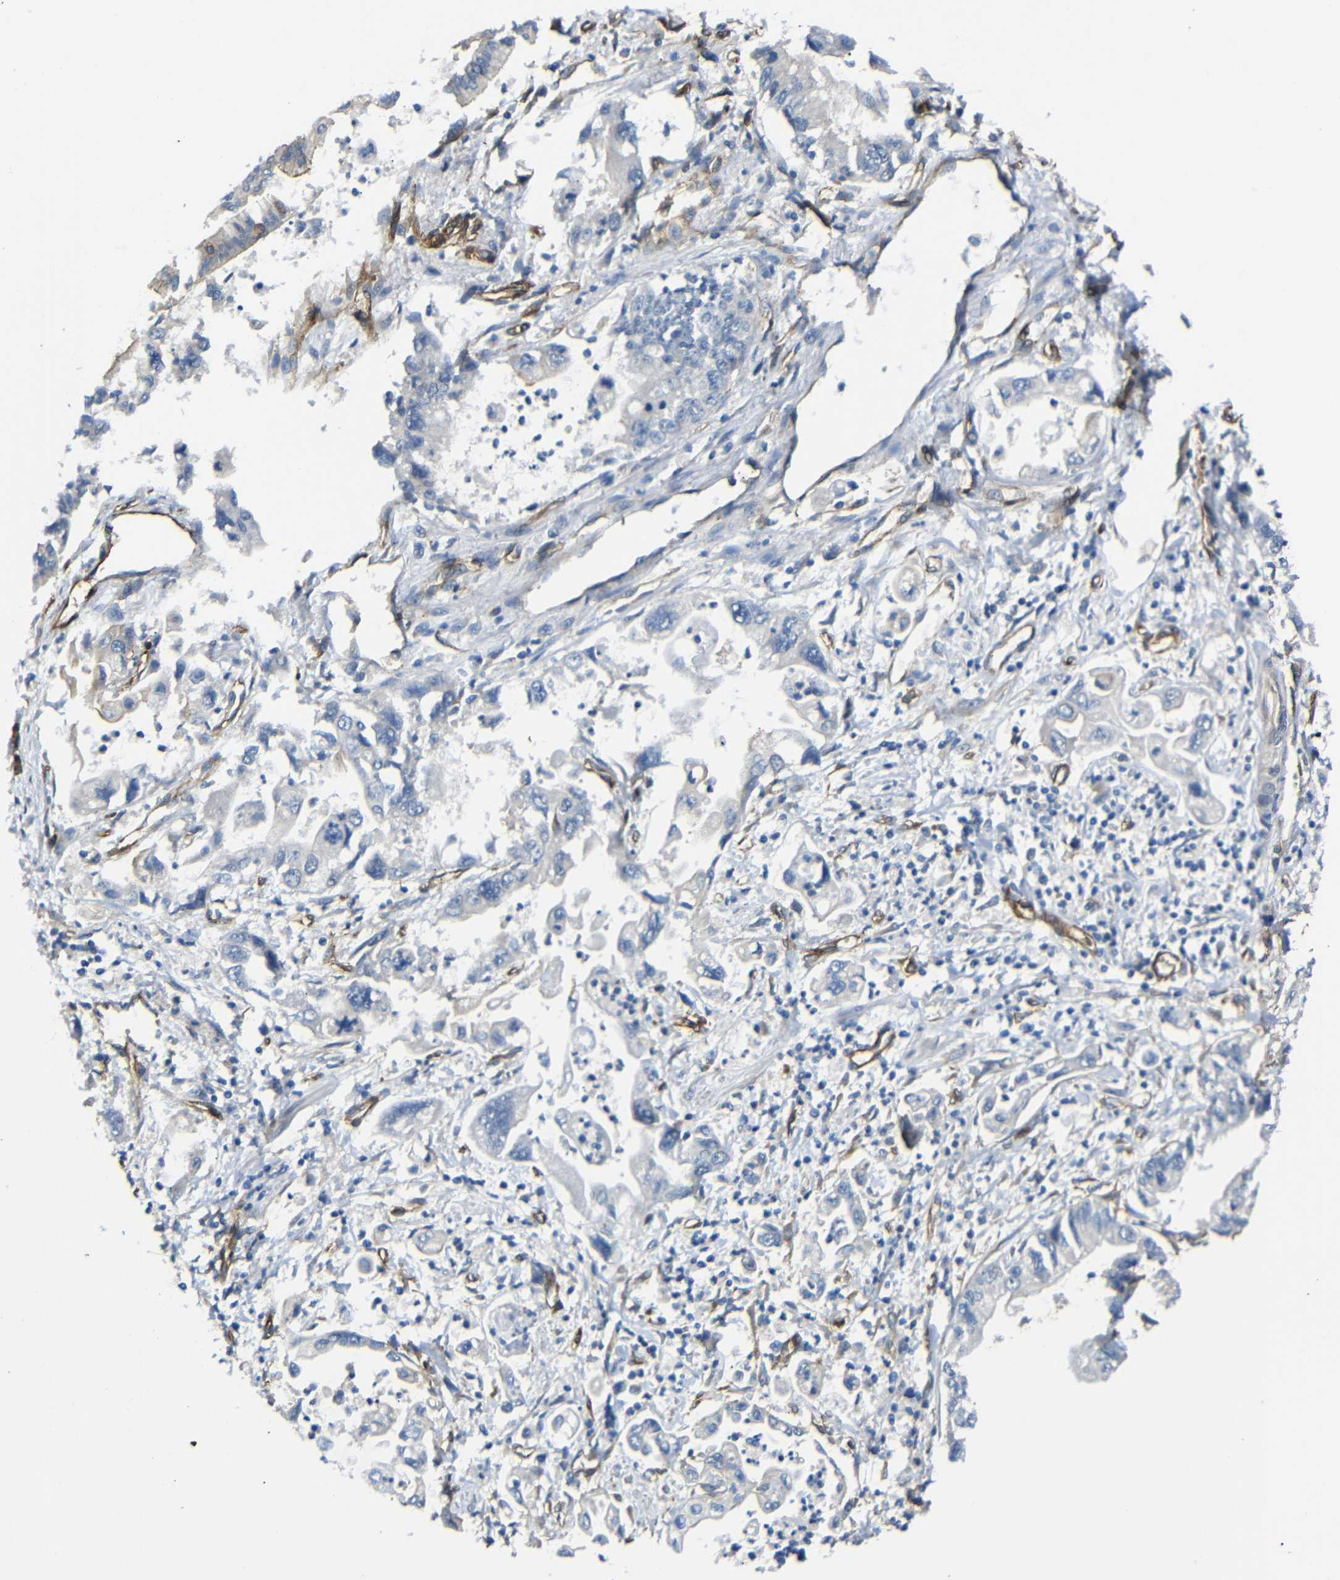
{"staining": {"intensity": "negative", "quantity": "none", "location": "none"}, "tissue": "pancreatic cancer", "cell_type": "Tumor cells", "image_type": "cancer", "snomed": [{"axis": "morphology", "description": "Adenocarcinoma, NOS"}, {"axis": "topography", "description": "Pancreas"}], "caption": "Immunohistochemistry (IHC) image of pancreatic cancer stained for a protein (brown), which reveals no expression in tumor cells. The staining was performed using DAB to visualize the protein expression in brown, while the nuclei were stained in blue with hematoxylin (Magnification: 20x).", "gene": "MYO1B", "patient": {"sex": "male", "age": 56}}